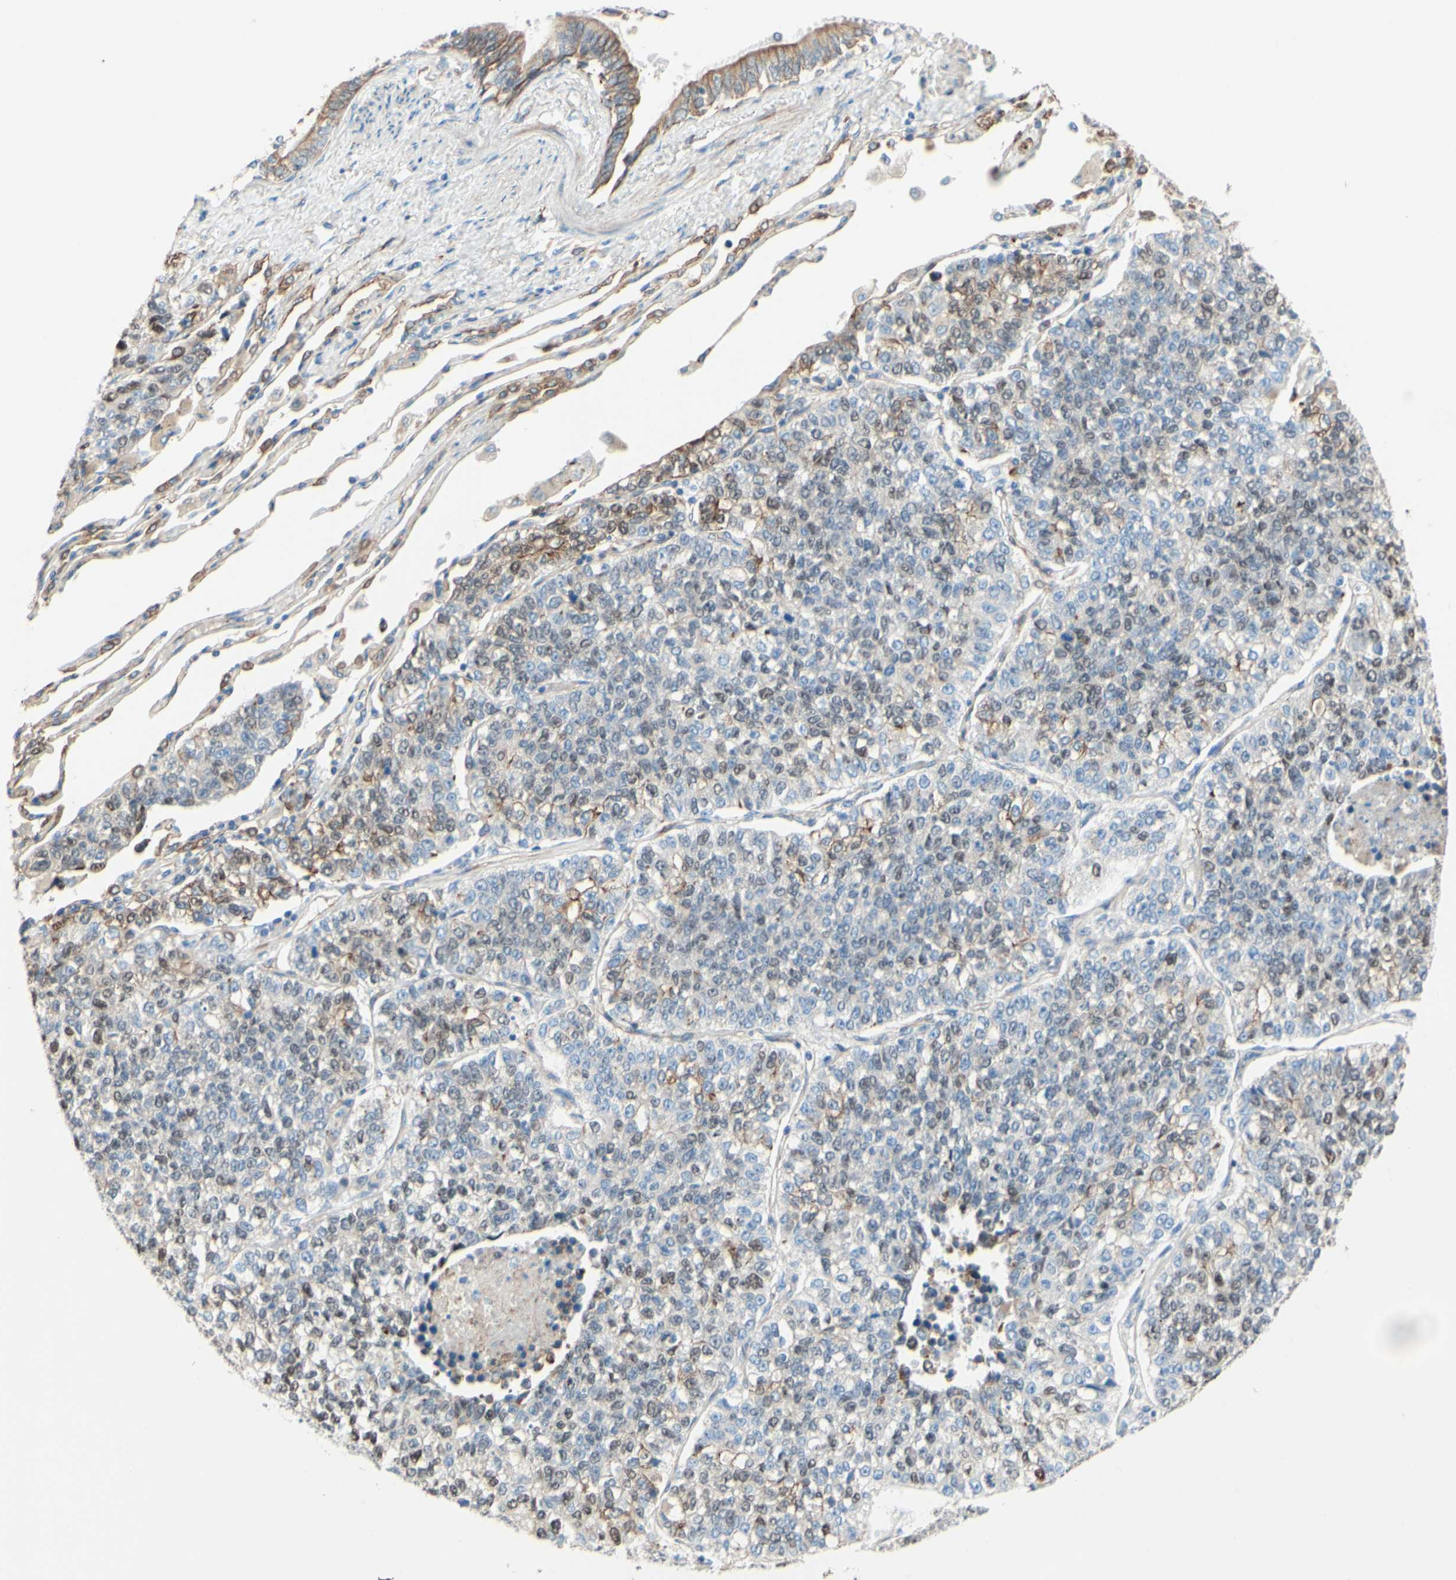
{"staining": {"intensity": "weak", "quantity": "25%-75%", "location": "cytoplasmic/membranous,nuclear"}, "tissue": "lung cancer", "cell_type": "Tumor cells", "image_type": "cancer", "snomed": [{"axis": "morphology", "description": "Adenocarcinoma, NOS"}, {"axis": "topography", "description": "Lung"}], "caption": "This micrograph demonstrates immunohistochemistry staining of lung adenocarcinoma, with low weak cytoplasmic/membranous and nuclear staining in approximately 25%-75% of tumor cells.", "gene": "ENDOD1", "patient": {"sex": "male", "age": 49}}